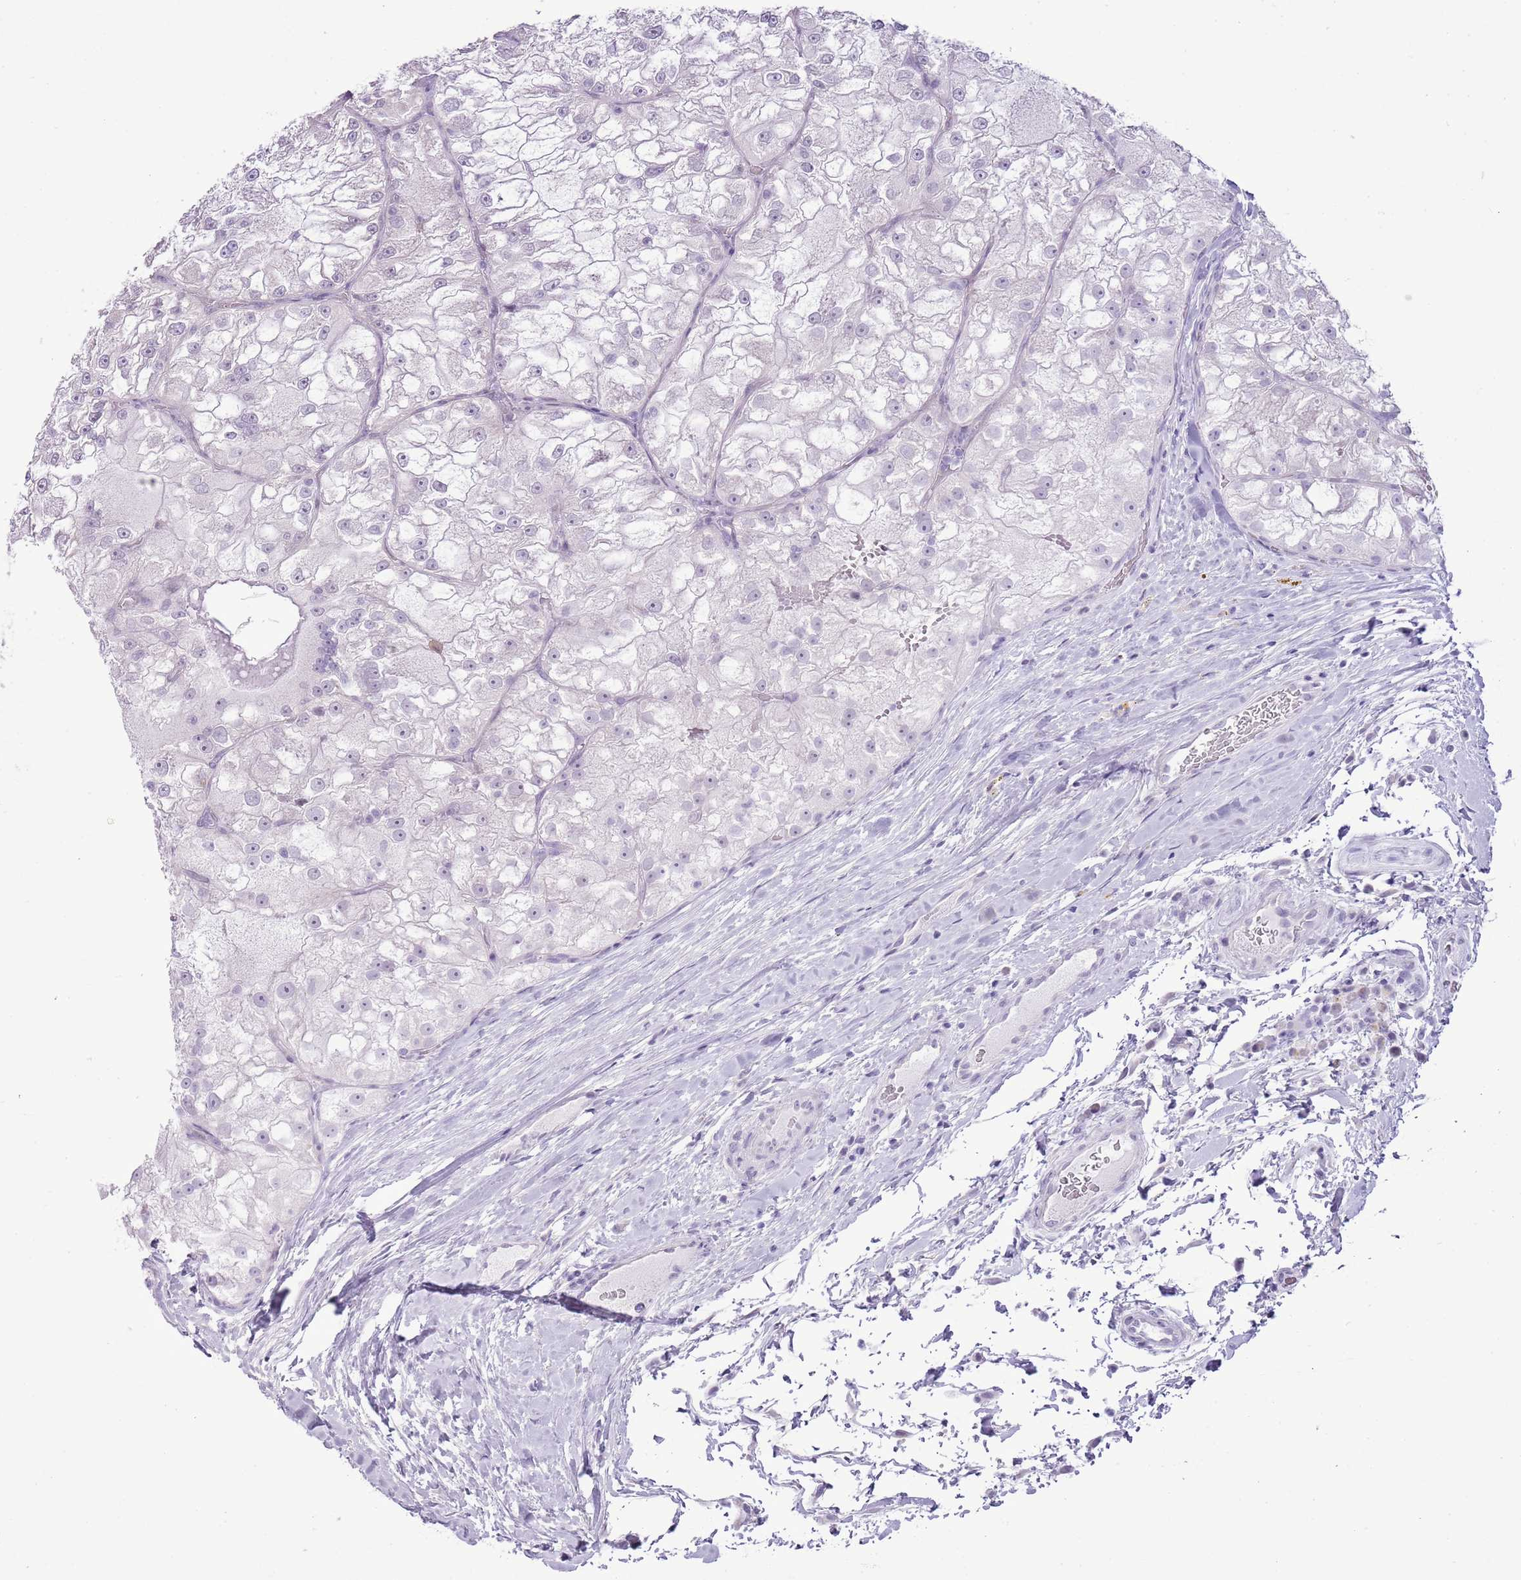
{"staining": {"intensity": "negative", "quantity": "none", "location": "none"}, "tissue": "renal cancer", "cell_type": "Tumor cells", "image_type": "cancer", "snomed": [{"axis": "morphology", "description": "Adenocarcinoma, NOS"}, {"axis": "topography", "description": "Kidney"}], "caption": "Tumor cells show no significant staining in adenocarcinoma (renal). (DAB immunohistochemistry (IHC) visualized using brightfield microscopy, high magnification).", "gene": "RPL3L", "patient": {"sex": "female", "age": 72}}